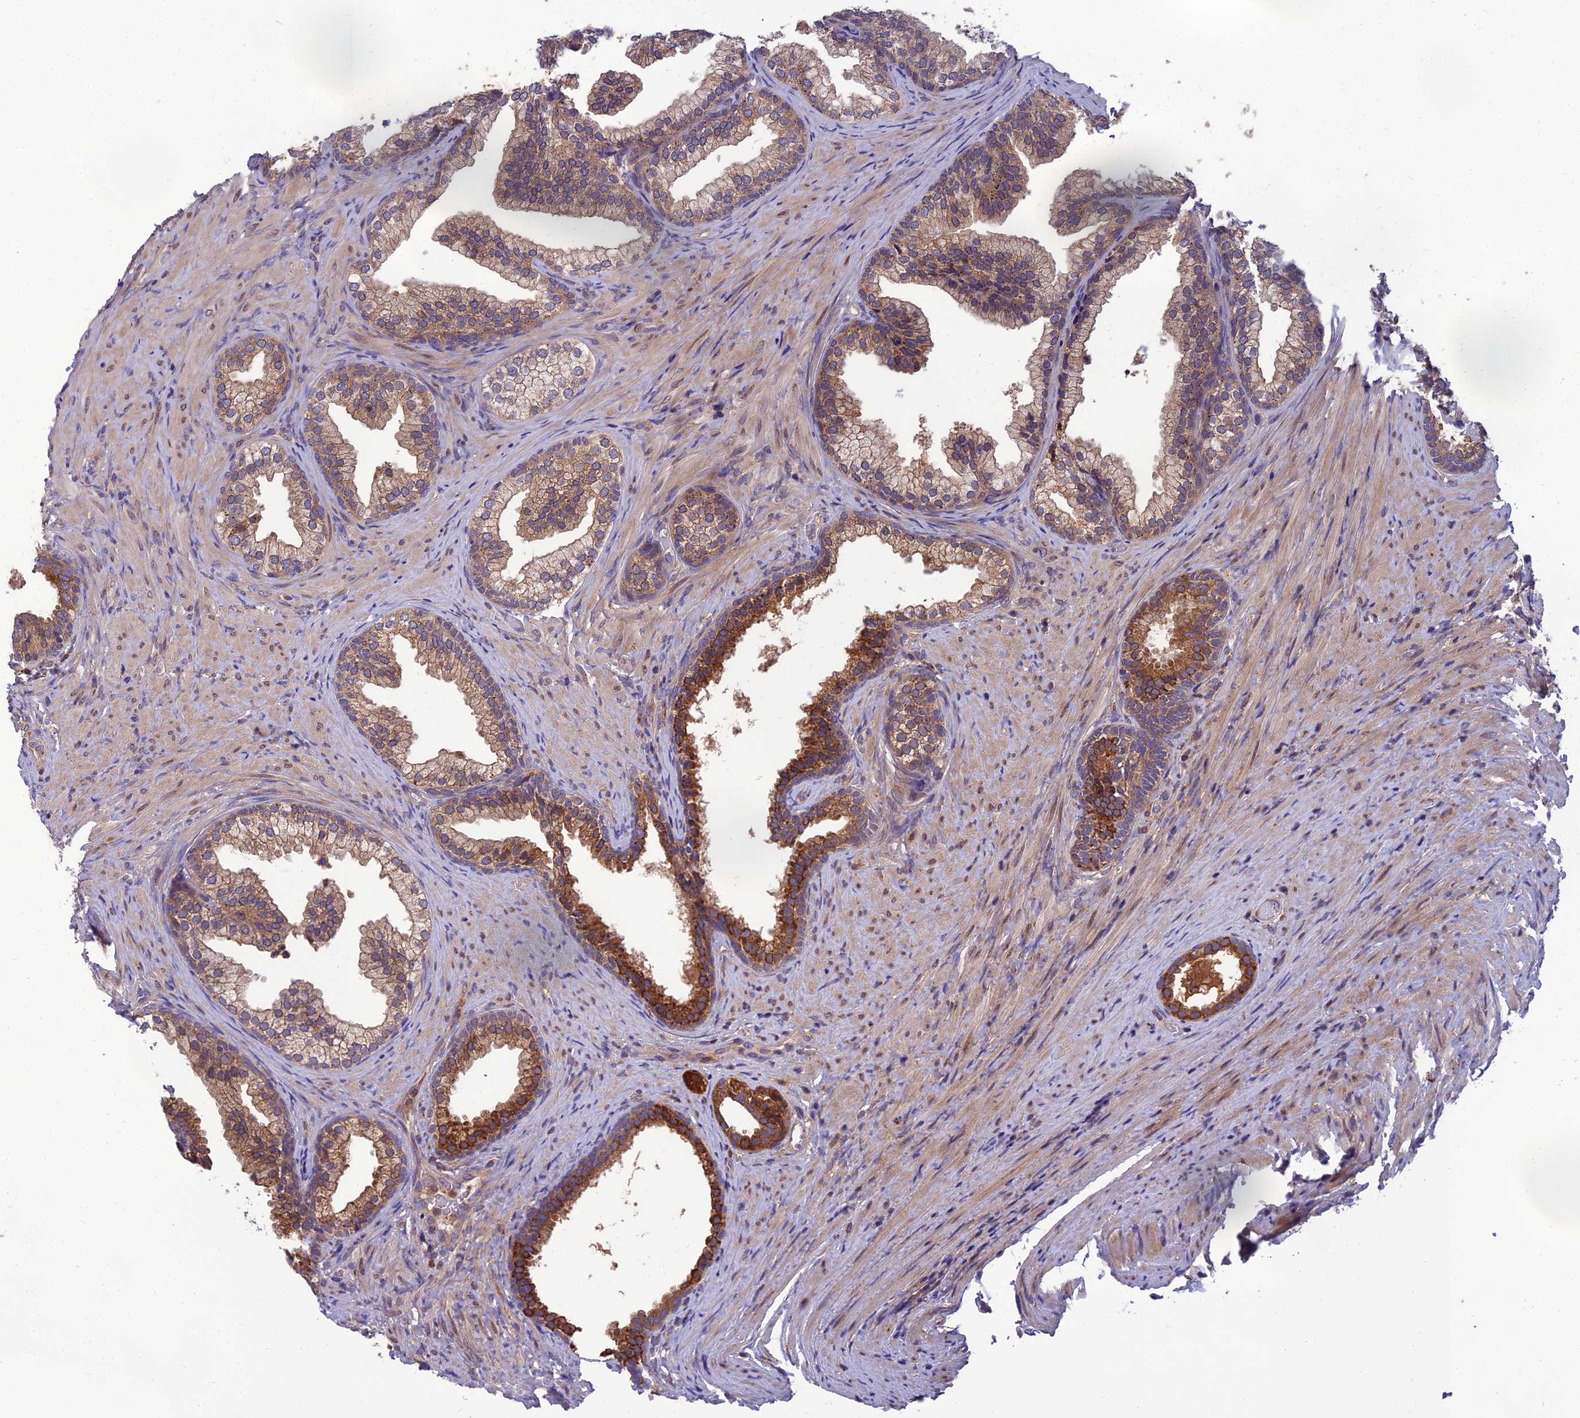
{"staining": {"intensity": "strong", "quantity": "25%-75%", "location": "cytoplasmic/membranous"}, "tissue": "prostate", "cell_type": "Glandular cells", "image_type": "normal", "snomed": [{"axis": "morphology", "description": "Normal tissue, NOS"}, {"axis": "topography", "description": "Prostate"}], "caption": "A high amount of strong cytoplasmic/membranous expression is appreciated in approximately 25%-75% of glandular cells in normal prostate.", "gene": "UMAD1", "patient": {"sex": "male", "age": 76}}